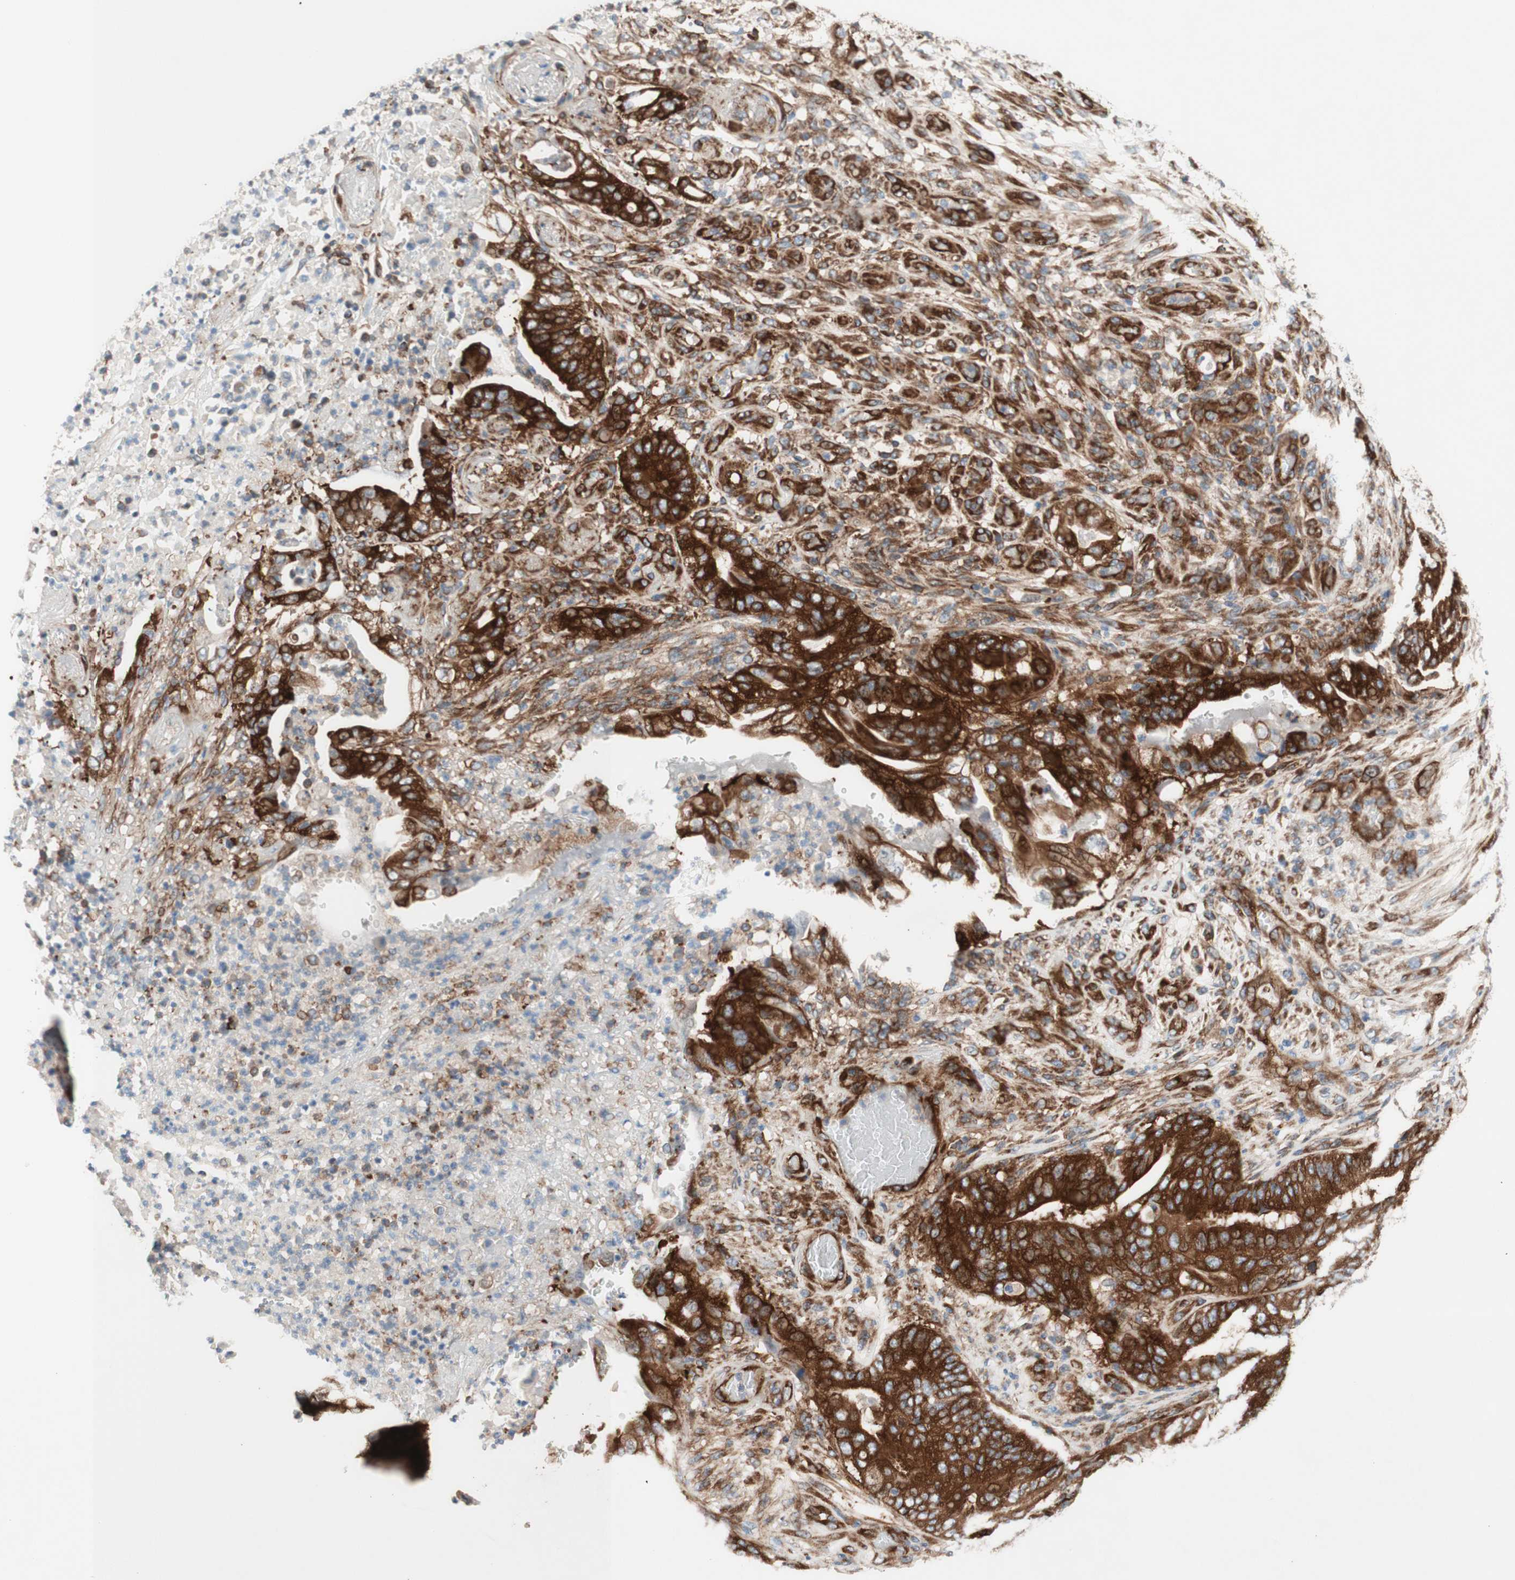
{"staining": {"intensity": "strong", "quantity": ">75%", "location": "cytoplasmic/membranous"}, "tissue": "stomach cancer", "cell_type": "Tumor cells", "image_type": "cancer", "snomed": [{"axis": "morphology", "description": "Adenocarcinoma, NOS"}, {"axis": "topography", "description": "Stomach"}], "caption": "Immunohistochemistry micrograph of neoplastic tissue: stomach cancer stained using immunohistochemistry (IHC) shows high levels of strong protein expression localized specifically in the cytoplasmic/membranous of tumor cells, appearing as a cytoplasmic/membranous brown color.", "gene": "CCN4", "patient": {"sex": "female", "age": 73}}